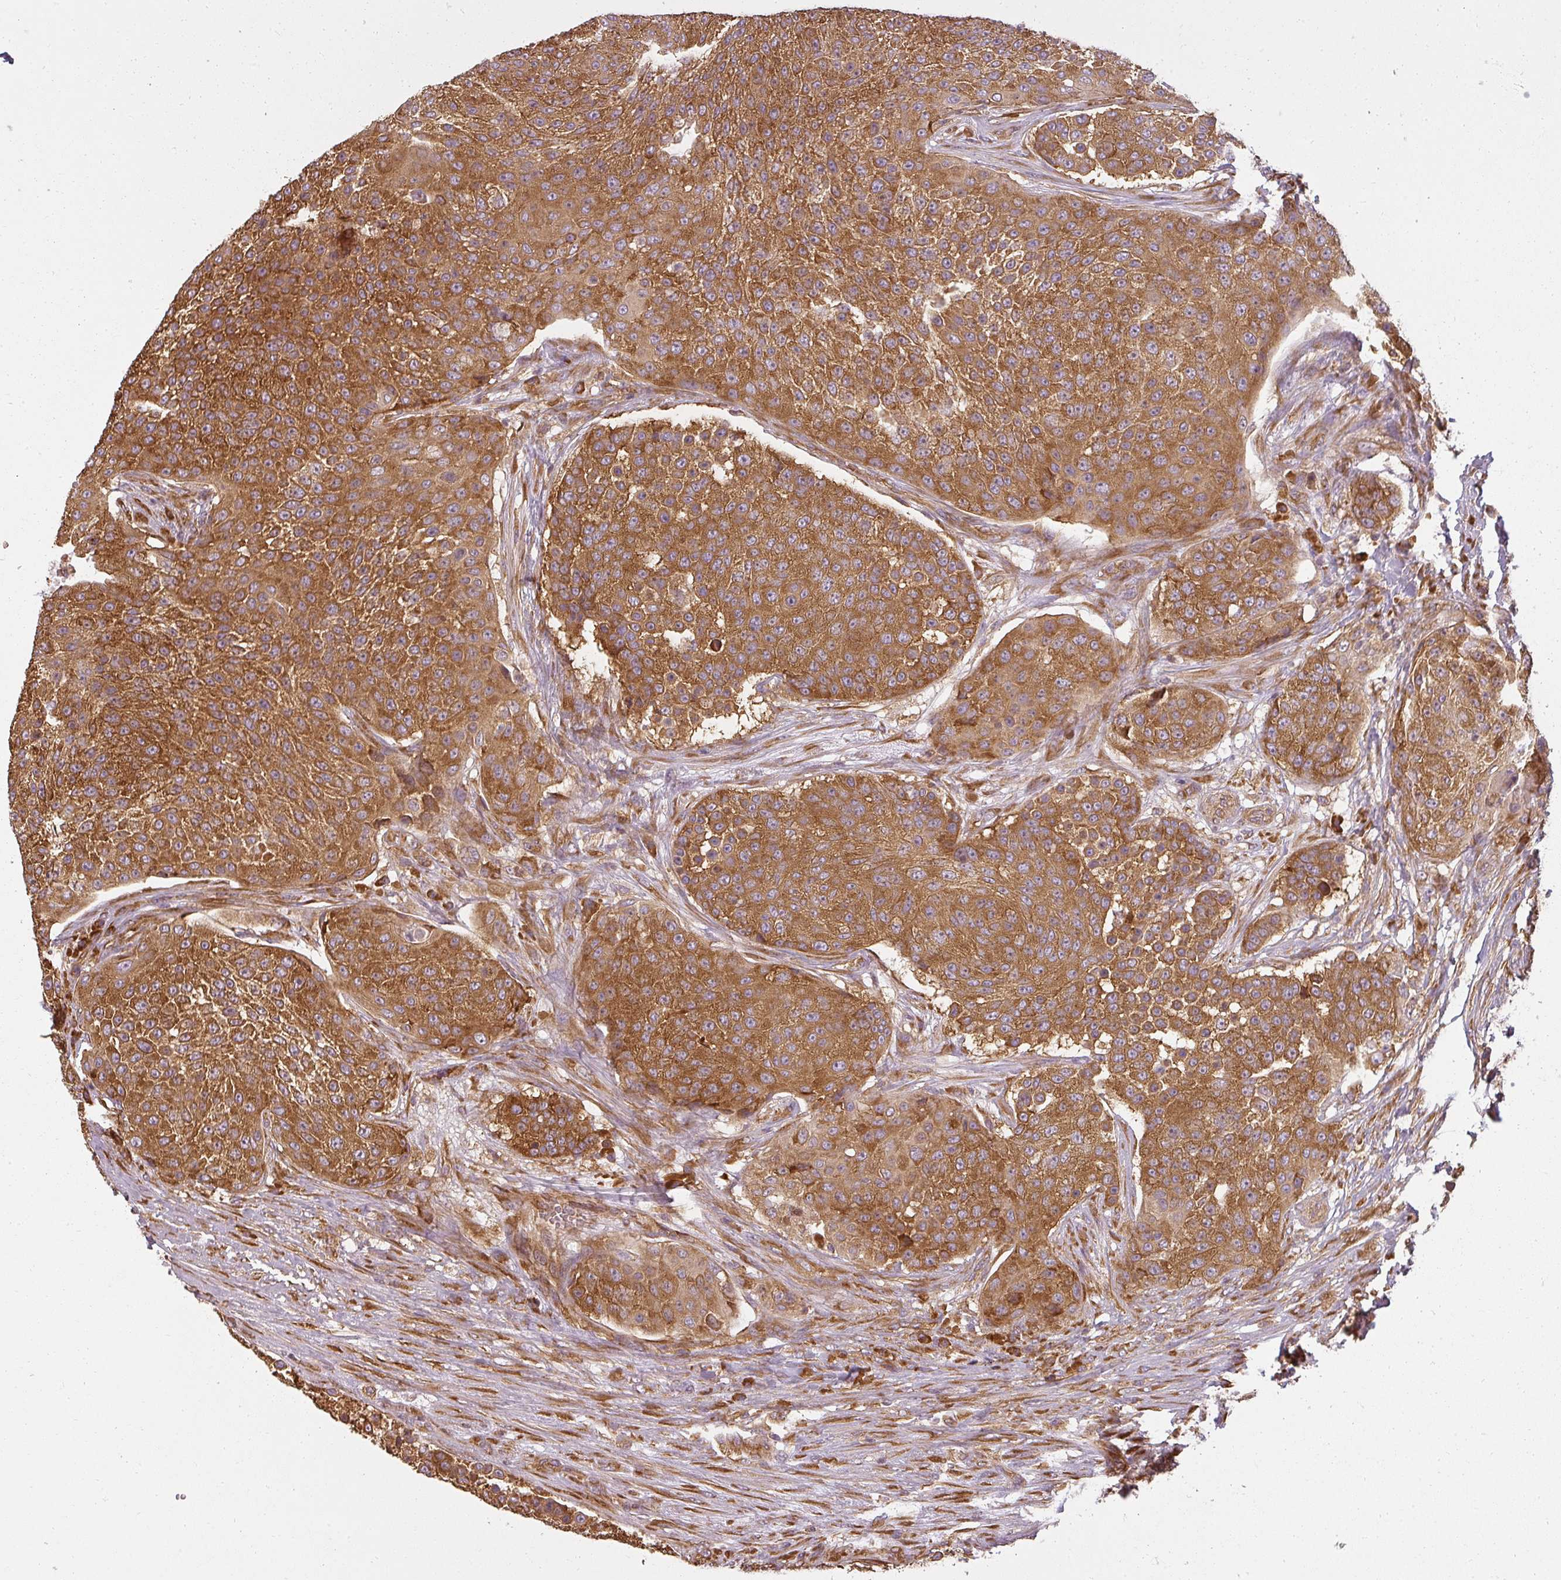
{"staining": {"intensity": "strong", "quantity": ">75%", "location": "cytoplasmic/membranous"}, "tissue": "urothelial cancer", "cell_type": "Tumor cells", "image_type": "cancer", "snomed": [{"axis": "morphology", "description": "Urothelial carcinoma, High grade"}, {"axis": "topography", "description": "Urinary bladder"}], "caption": "Human urothelial carcinoma (high-grade) stained with a brown dye demonstrates strong cytoplasmic/membranous positive staining in approximately >75% of tumor cells.", "gene": "RPL24", "patient": {"sex": "female", "age": 63}}